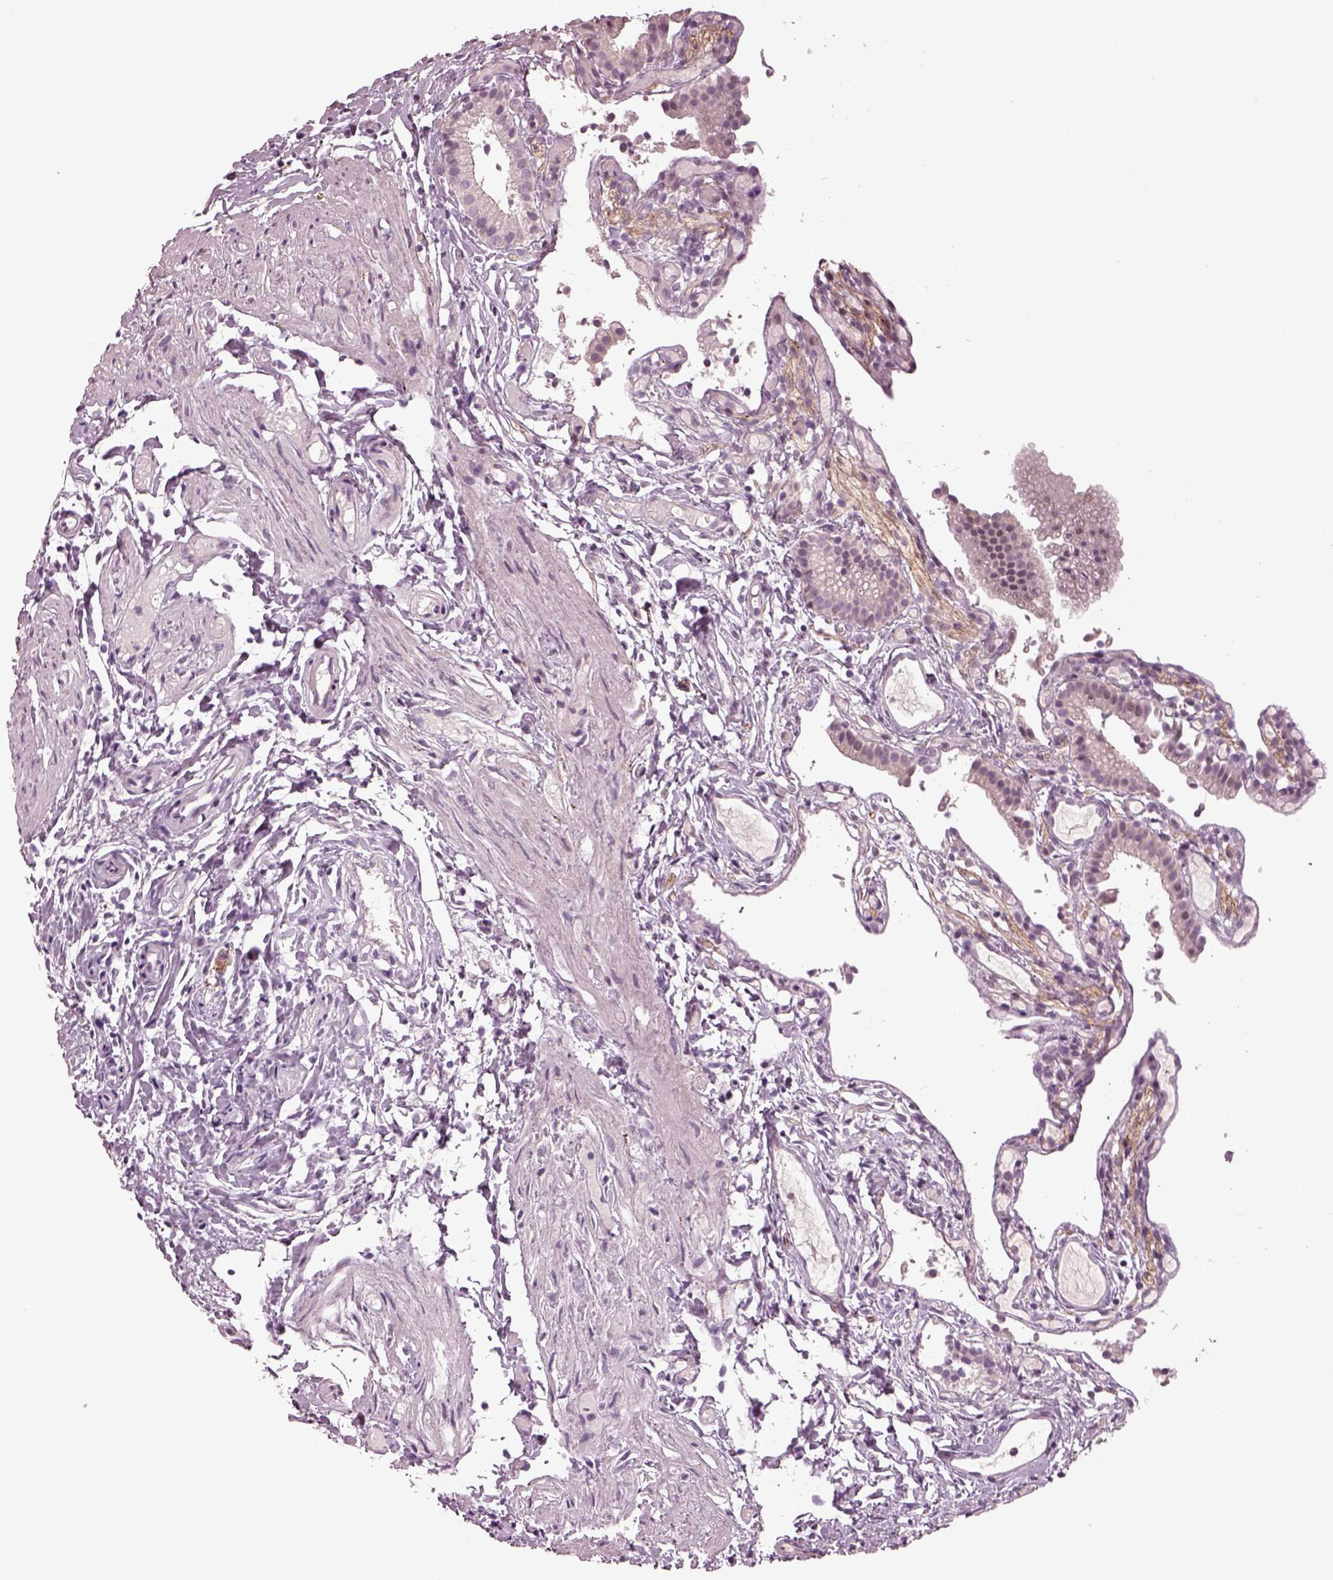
{"staining": {"intensity": "negative", "quantity": "none", "location": "none"}, "tissue": "gallbladder", "cell_type": "Glandular cells", "image_type": "normal", "snomed": [{"axis": "morphology", "description": "Normal tissue, NOS"}, {"axis": "topography", "description": "Gallbladder"}], "caption": "An IHC photomicrograph of normal gallbladder is shown. There is no staining in glandular cells of gallbladder. Nuclei are stained in blue.", "gene": "GAL", "patient": {"sex": "female", "age": 47}}